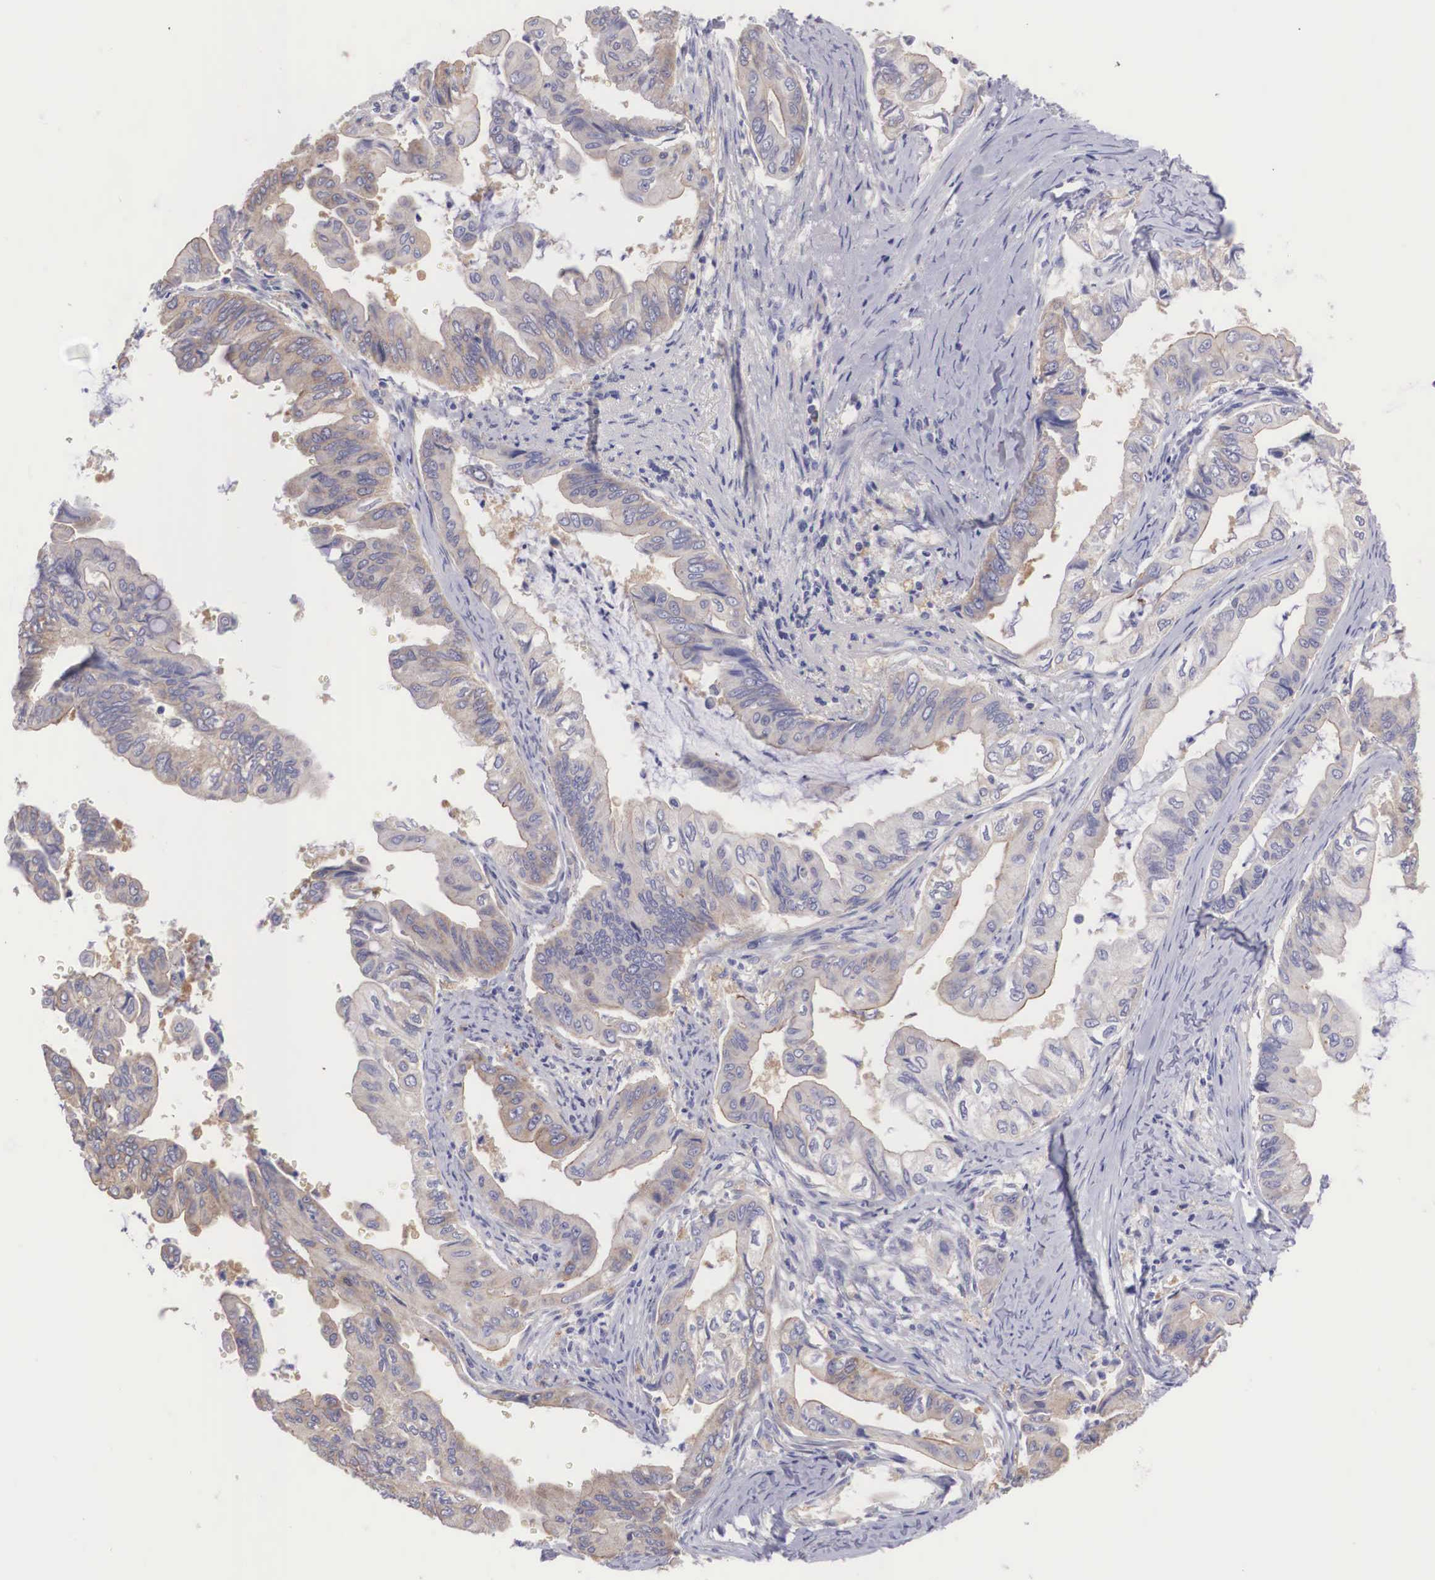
{"staining": {"intensity": "moderate", "quantity": "25%-75%", "location": "cytoplasmic/membranous"}, "tissue": "stomach cancer", "cell_type": "Tumor cells", "image_type": "cancer", "snomed": [{"axis": "morphology", "description": "Adenocarcinoma, NOS"}, {"axis": "topography", "description": "Stomach, upper"}], "caption": "Adenocarcinoma (stomach) stained with DAB (3,3'-diaminobenzidine) immunohistochemistry displays medium levels of moderate cytoplasmic/membranous expression in approximately 25%-75% of tumor cells.", "gene": "TXLNG", "patient": {"sex": "male", "age": 80}}